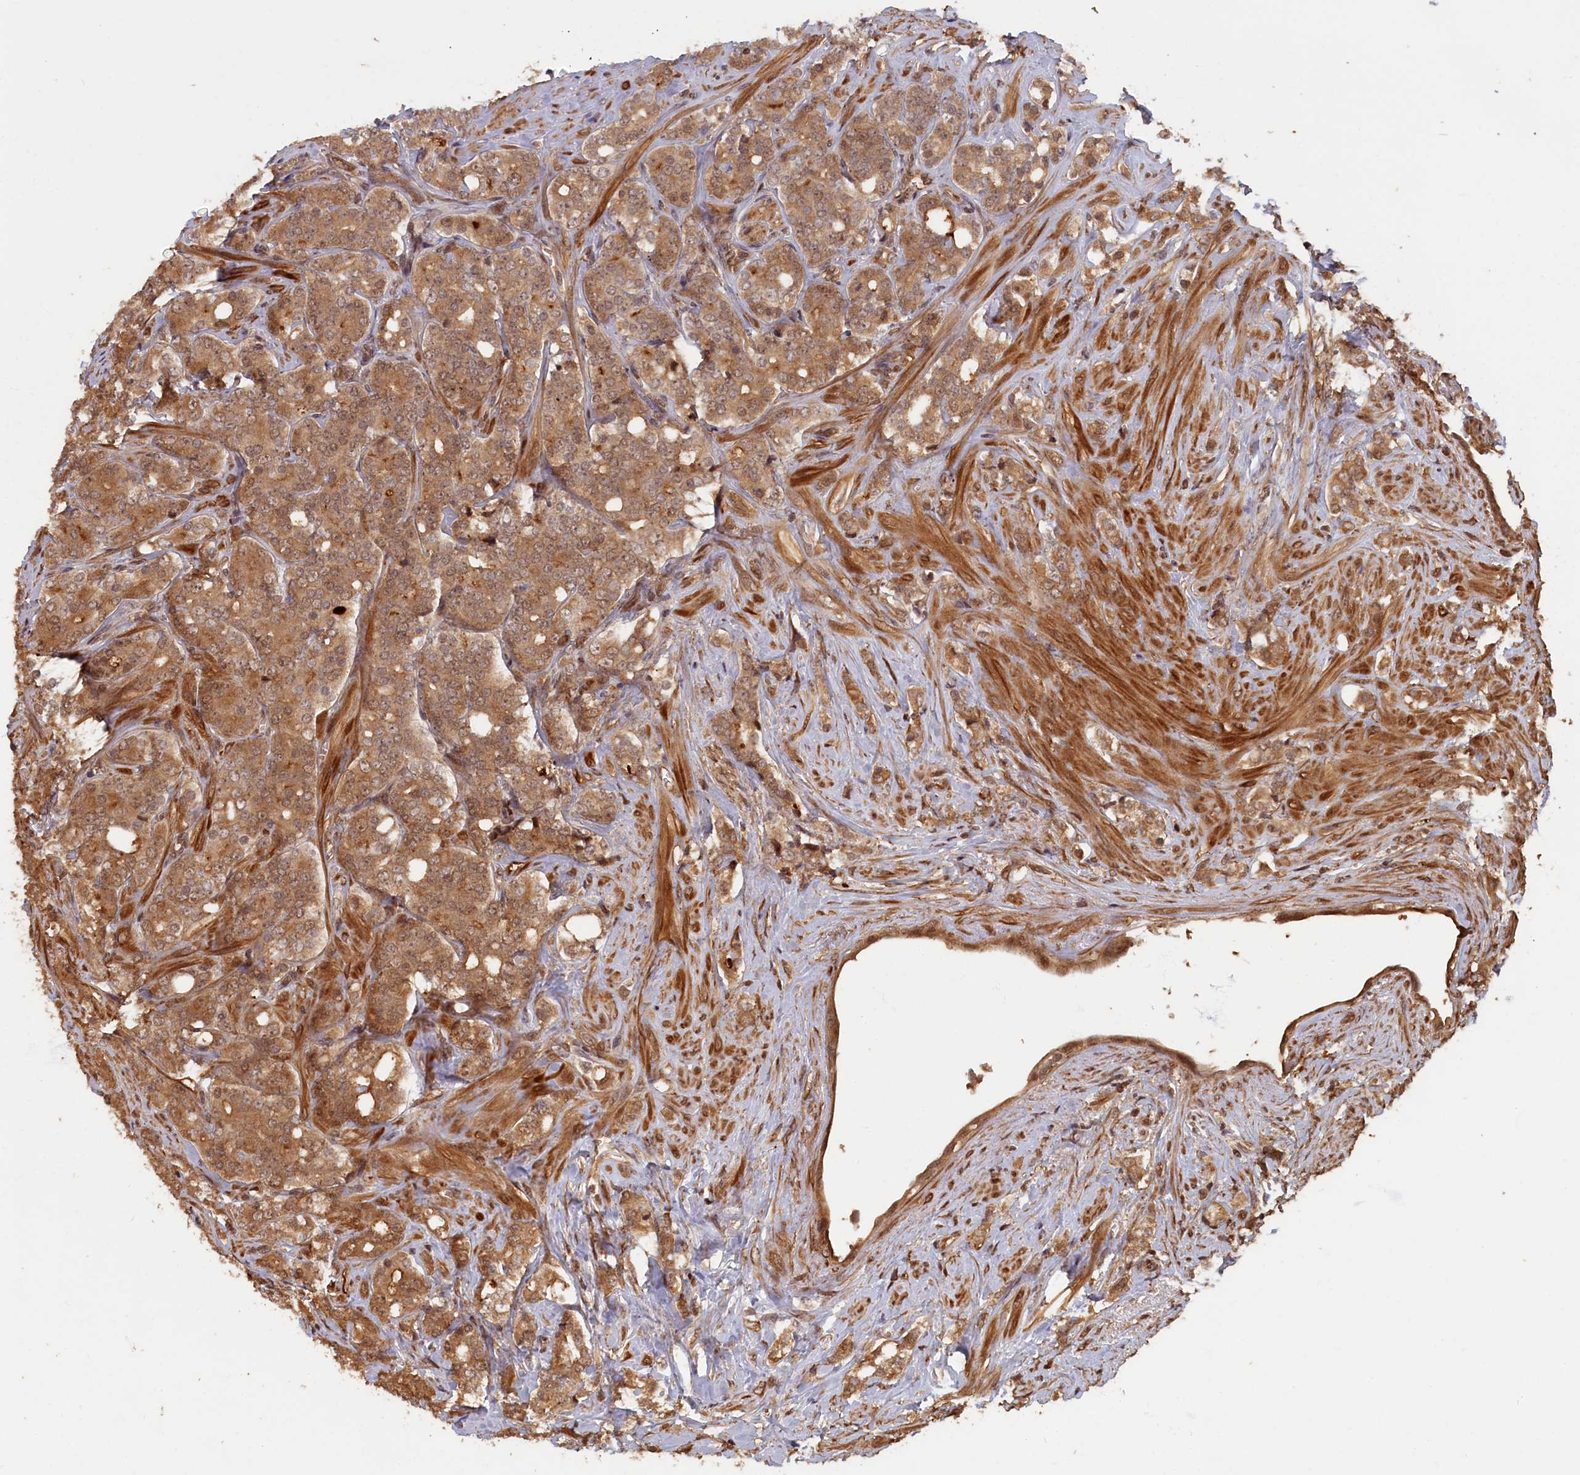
{"staining": {"intensity": "moderate", "quantity": ">75%", "location": "cytoplasmic/membranous,nuclear"}, "tissue": "prostate cancer", "cell_type": "Tumor cells", "image_type": "cancer", "snomed": [{"axis": "morphology", "description": "Adenocarcinoma, High grade"}, {"axis": "topography", "description": "Prostate"}], "caption": "Tumor cells show moderate cytoplasmic/membranous and nuclear positivity in about >75% of cells in prostate adenocarcinoma (high-grade). The staining was performed using DAB to visualize the protein expression in brown, while the nuclei were stained in blue with hematoxylin (Magnification: 20x).", "gene": "HIF3A", "patient": {"sex": "male", "age": 62}}